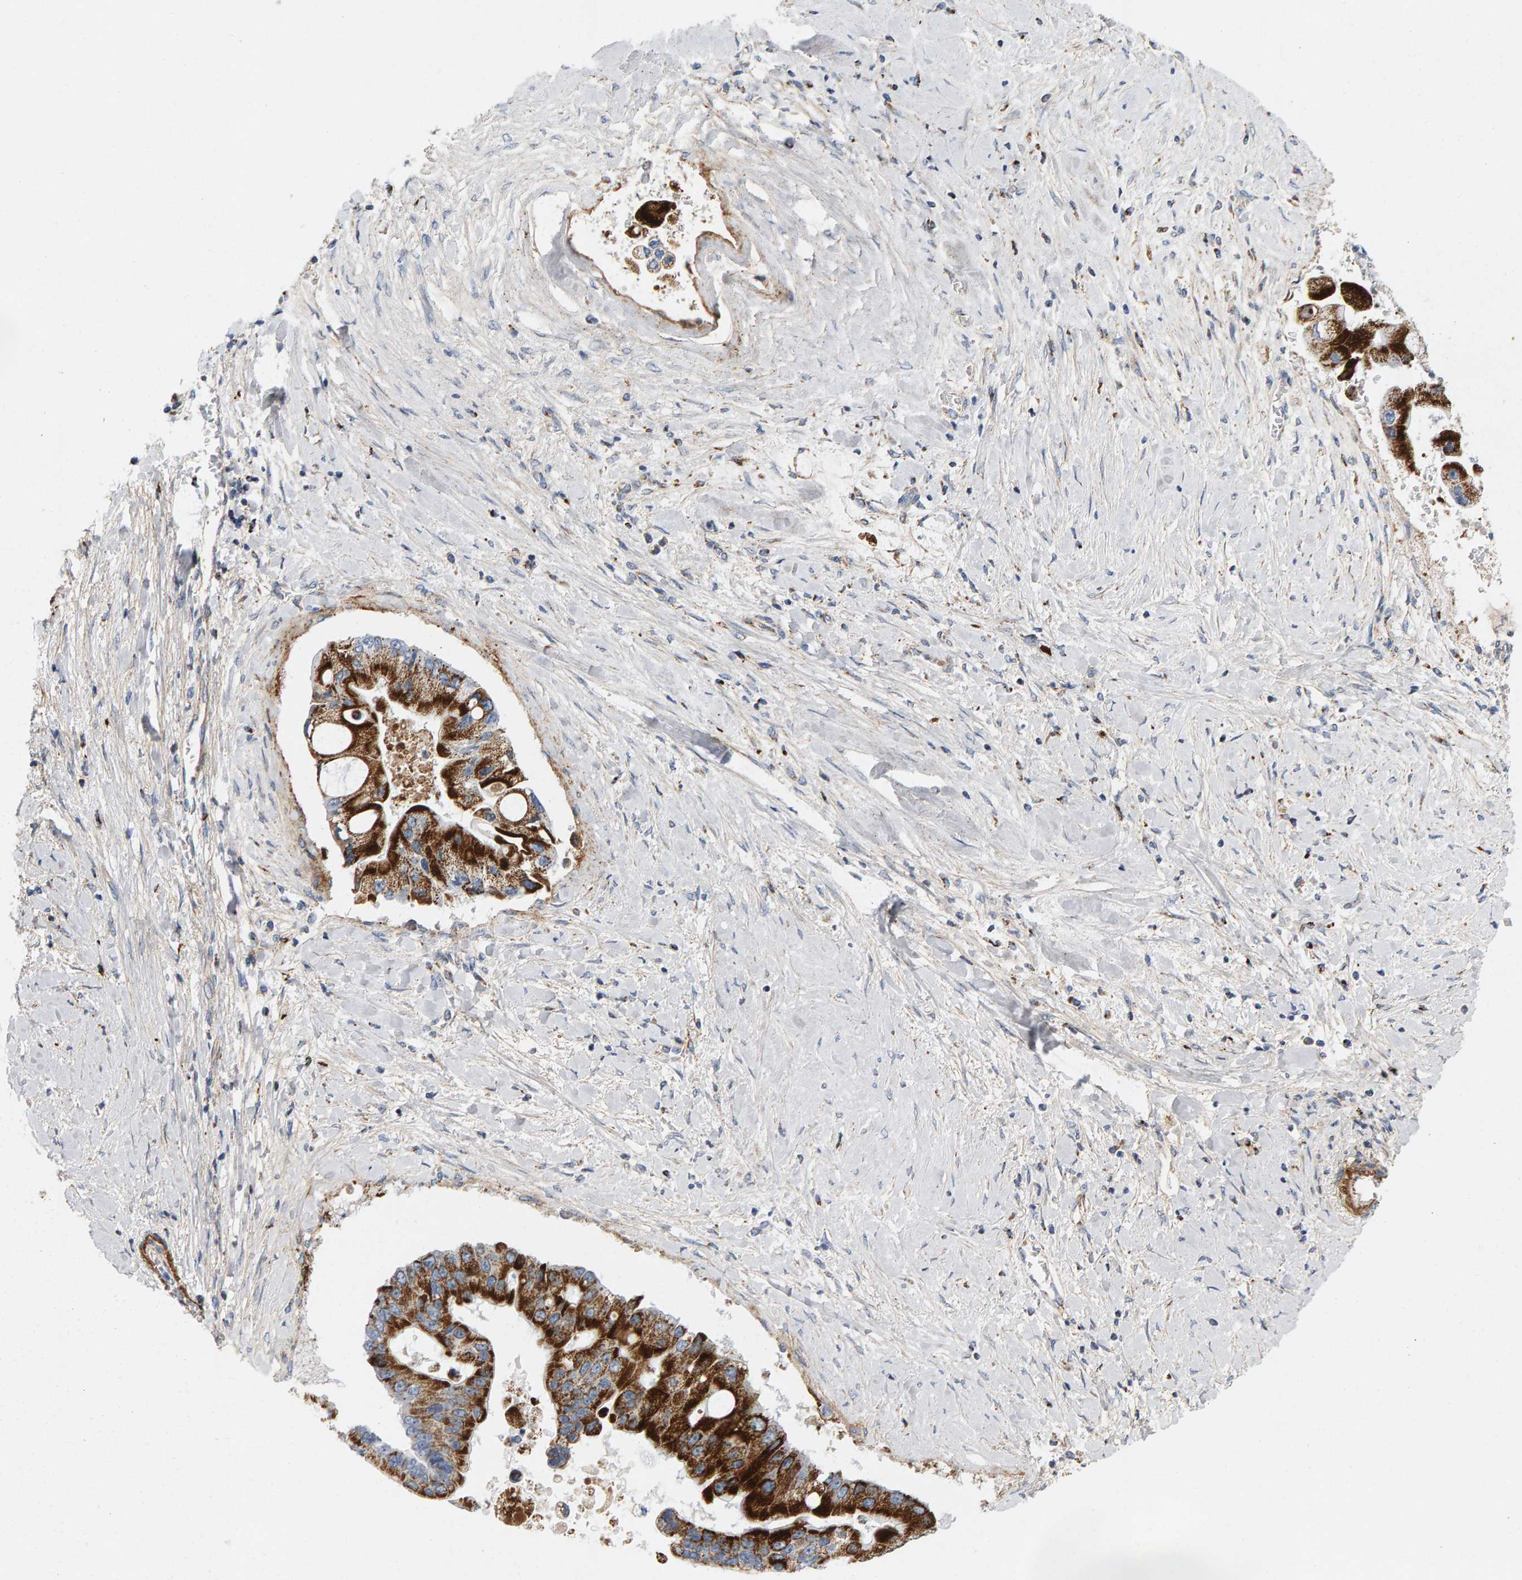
{"staining": {"intensity": "strong", "quantity": ">75%", "location": "cytoplasmic/membranous"}, "tissue": "liver cancer", "cell_type": "Tumor cells", "image_type": "cancer", "snomed": [{"axis": "morphology", "description": "Cholangiocarcinoma"}, {"axis": "topography", "description": "Liver"}], "caption": "Protein expression analysis of liver cancer reveals strong cytoplasmic/membranous expression in about >75% of tumor cells.", "gene": "GGTA1", "patient": {"sex": "male", "age": 50}}